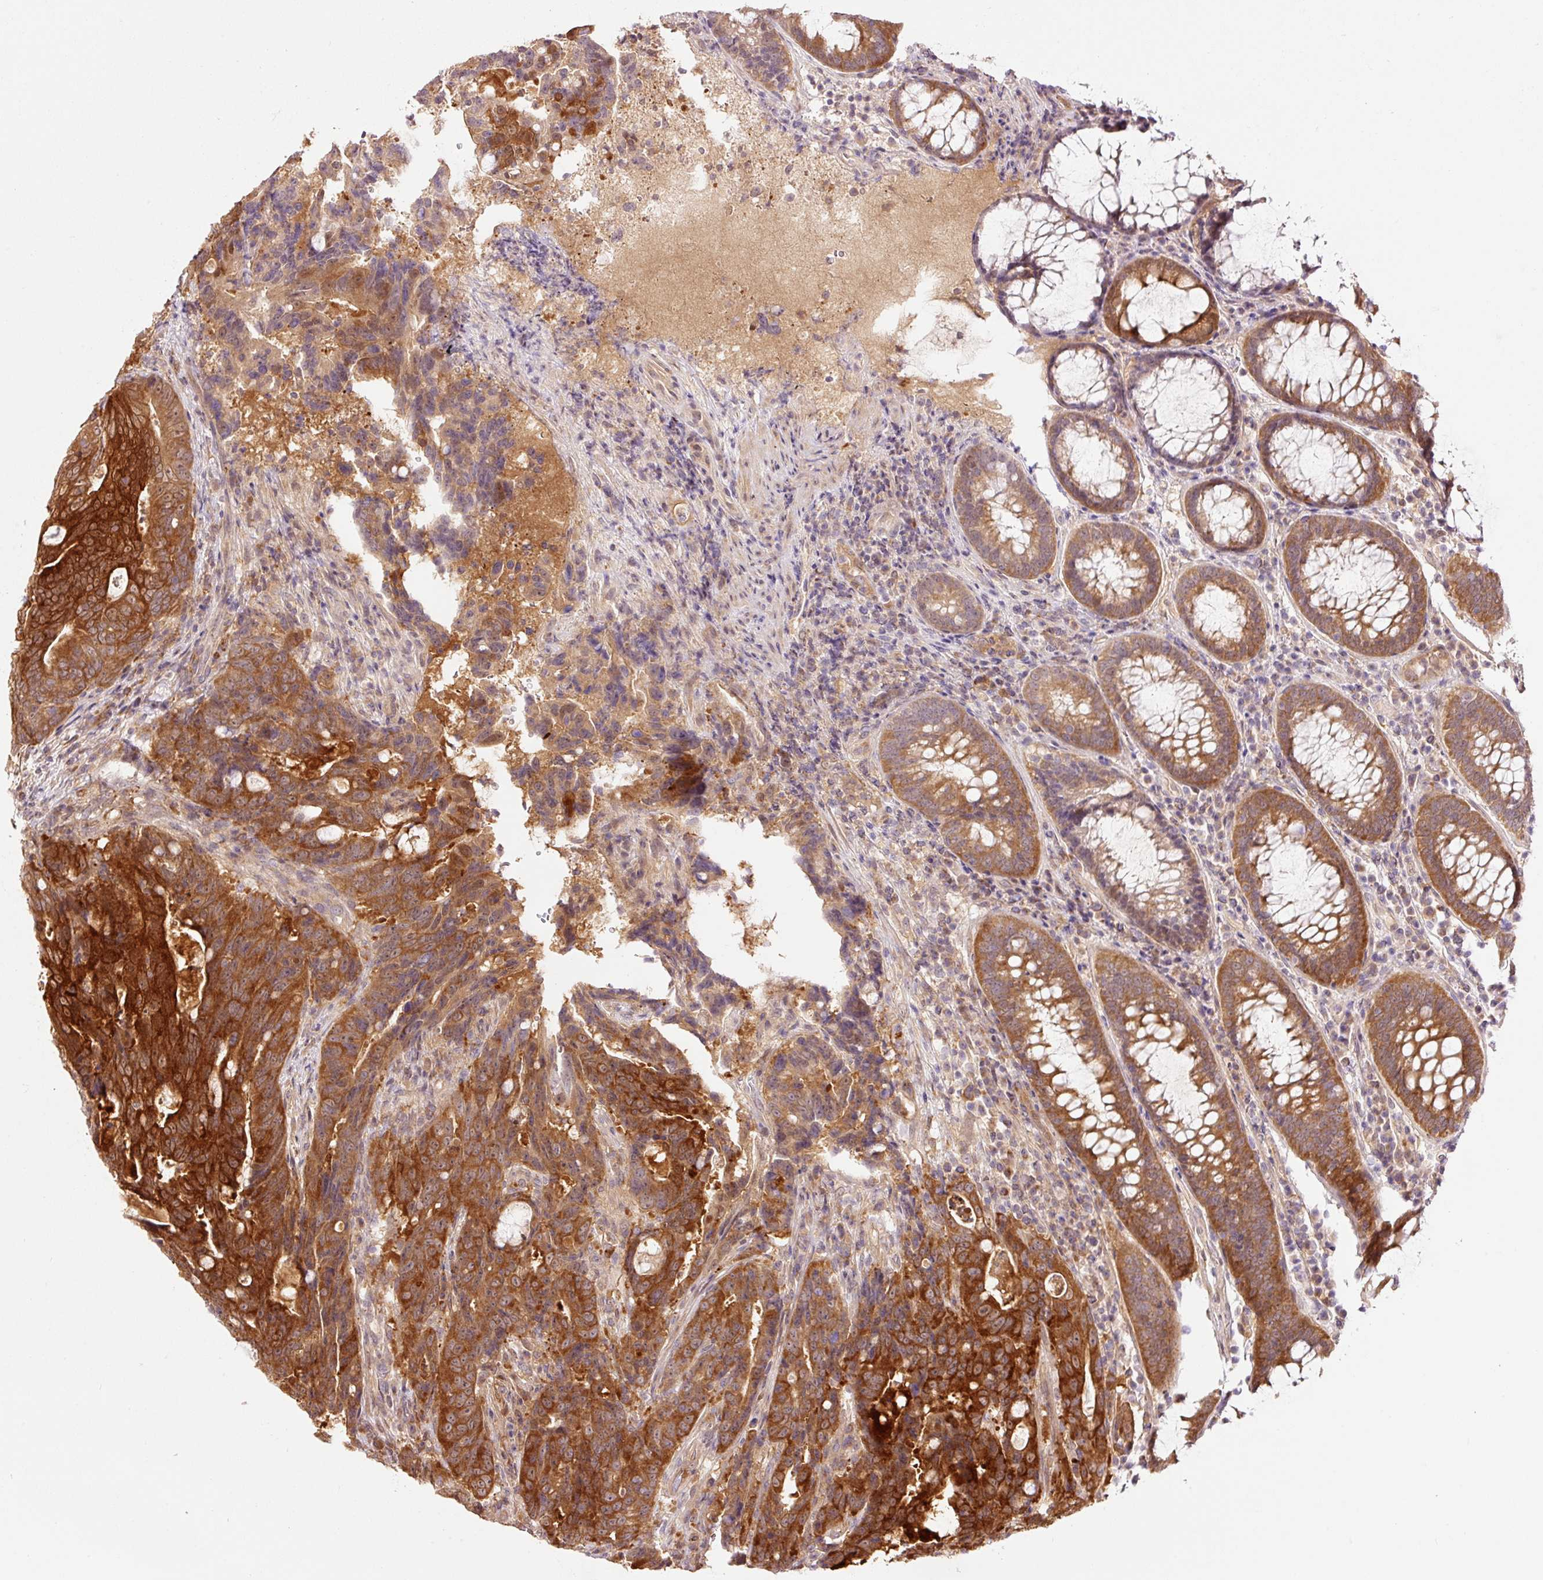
{"staining": {"intensity": "strong", "quantity": ">75%", "location": "cytoplasmic/membranous,nuclear"}, "tissue": "colorectal cancer", "cell_type": "Tumor cells", "image_type": "cancer", "snomed": [{"axis": "morphology", "description": "Adenocarcinoma, NOS"}, {"axis": "topography", "description": "Colon"}], "caption": "The image displays staining of colorectal adenocarcinoma, revealing strong cytoplasmic/membranous and nuclear protein expression (brown color) within tumor cells. (Stains: DAB in brown, nuclei in blue, Microscopy: brightfield microscopy at high magnification).", "gene": "FBXL14", "patient": {"sex": "female", "age": 82}}